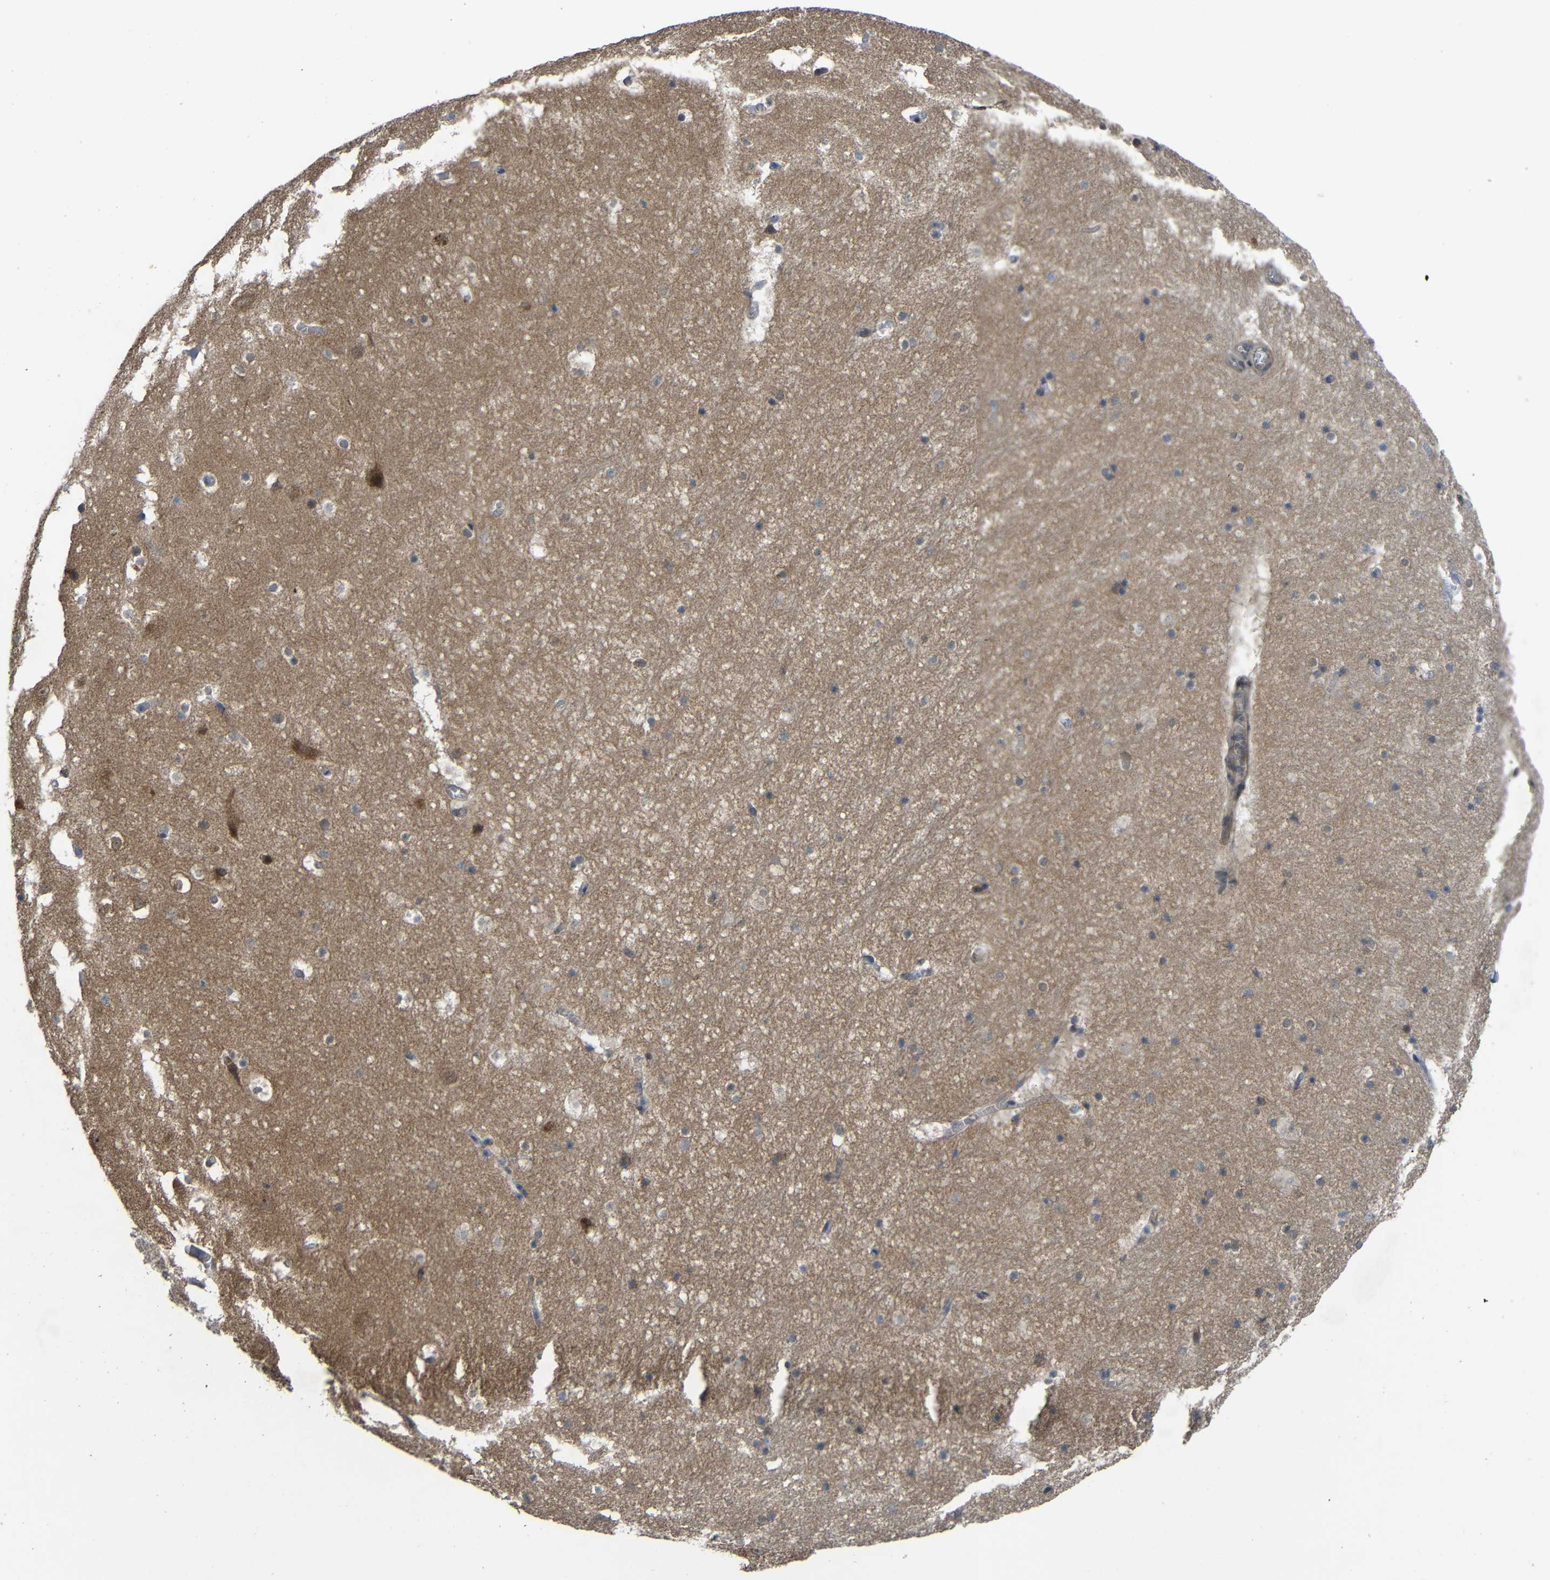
{"staining": {"intensity": "negative", "quantity": "none", "location": "none"}, "tissue": "hippocampus", "cell_type": "Glial cells", "image_type": "normal", "snomed": [{"axis": "morphology", "description": "Normal tissue, NOS"}, {"axis": "topography", "description": "Hippocampus"}], "caption": "Micrograph shows no protein expression in glial cells of benign hippocampus. The staining was performed using DAB (3,3'-diaminobenzidine) to visualize the protein expression in brown, while the nuclei were stained in blue with hematoxylin (Magnification: 20x).", "gene": "CHST9", "patient": {"sex": "male", "age": 45}}